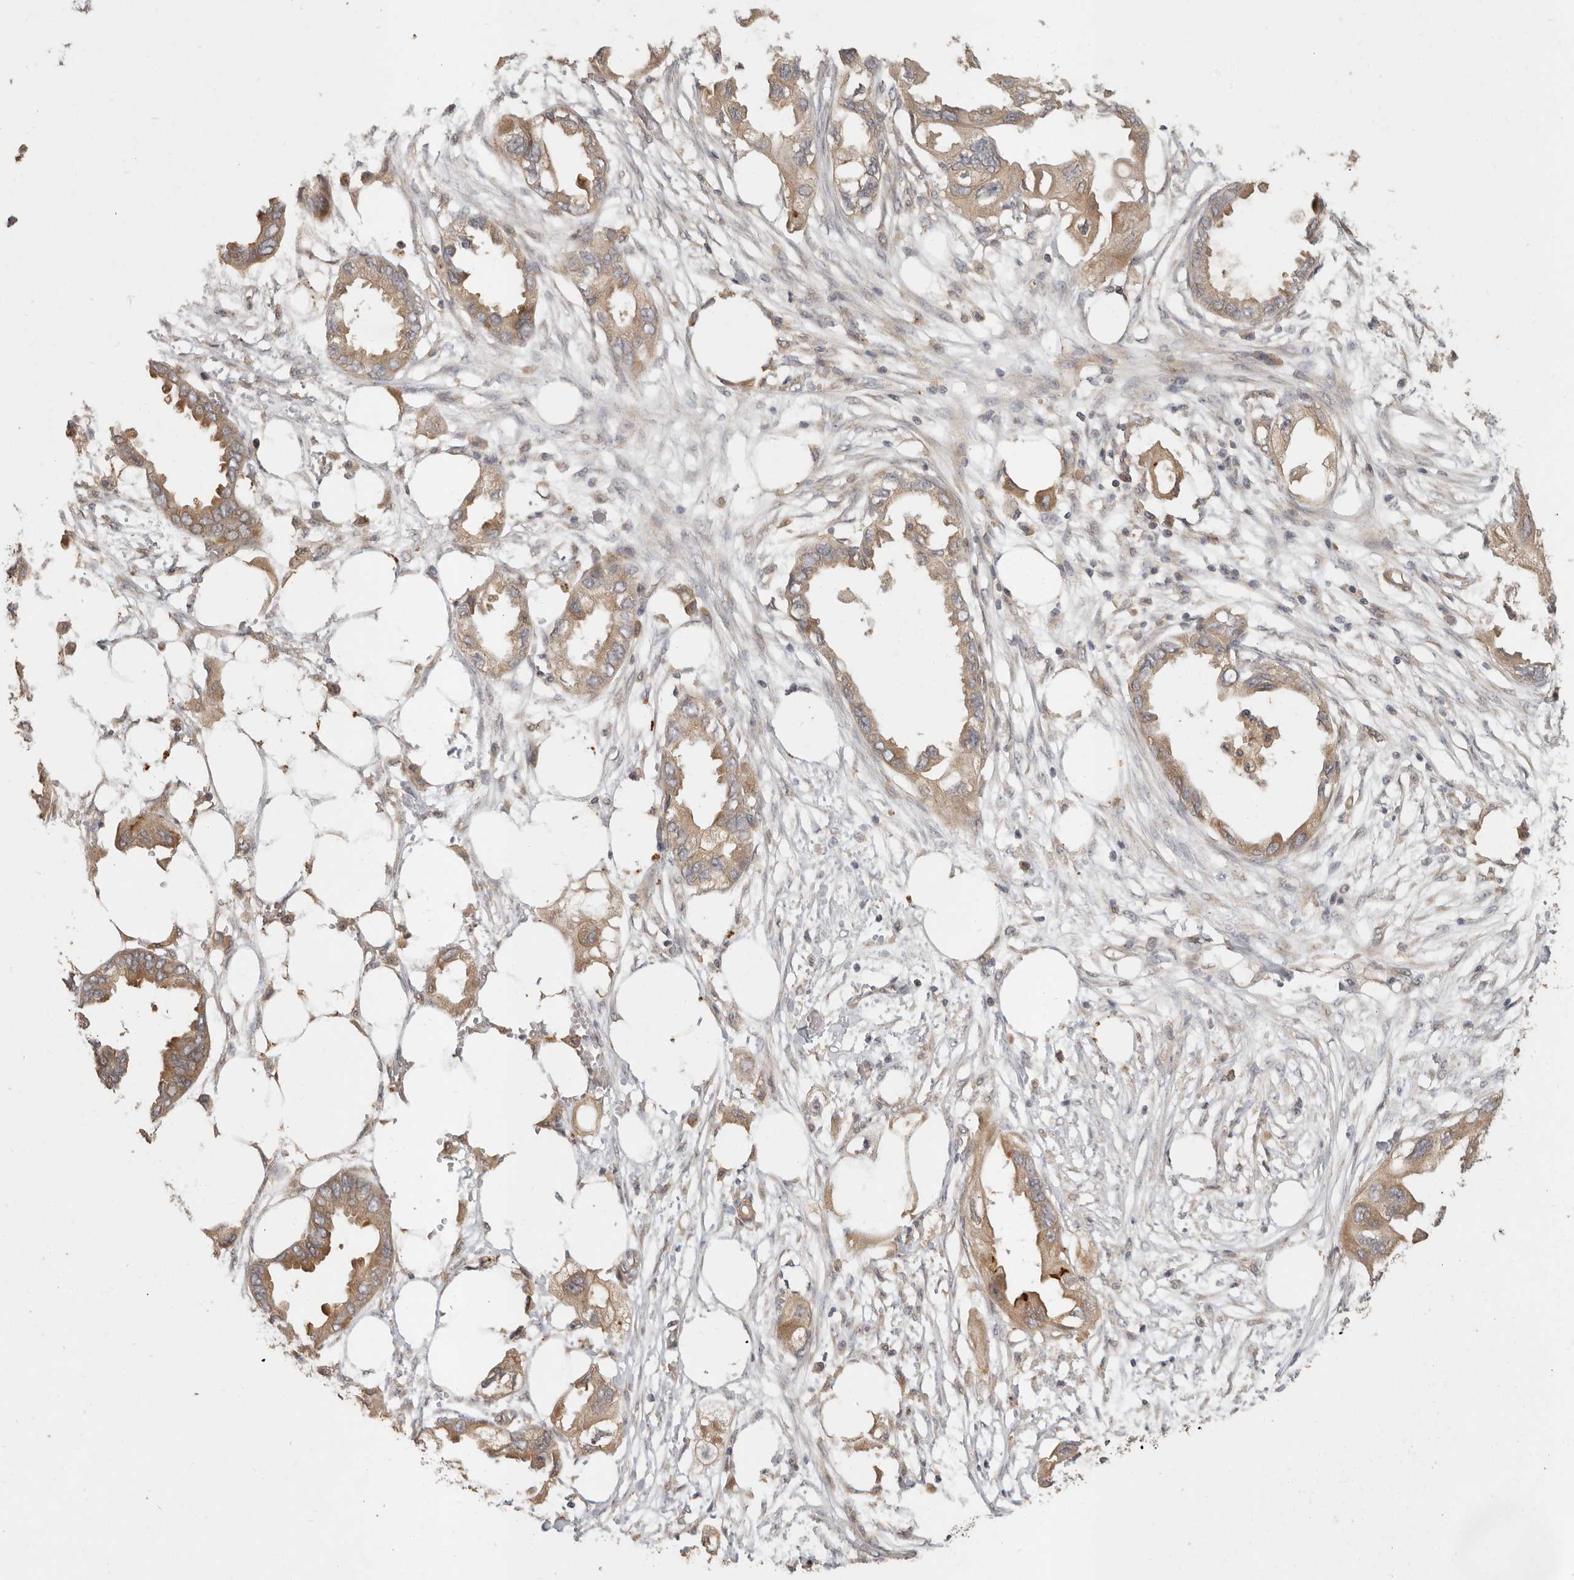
{"staining": {"intensity": "moderate", "quantity": ">75%", "location": "cytoplasmic/membranous"}, "tissue": "endometrial cancer", "cell_type": "Tumor cells", "image_type": "cancer", "snomed": [{"axis": "morphology", "description": "Adenocarcinoma, NOS"}, {"axis": "morphology", "description": "Adenocarcinoma, metastatic, NOS"}, {"axis": "topography", "description": "Adipose tissue"}, {"axis": "topography", "description": "Endometrium"}], "caption": "Adenocarcinoma (endometrial) was stained to show a protein in brown. There is medium levels of moderate cytoplasmic/membranous positivity in approximately >75% of tumor cells.", "gene": "VIPR1", "patient": {"sex": "female", "age": 67}}